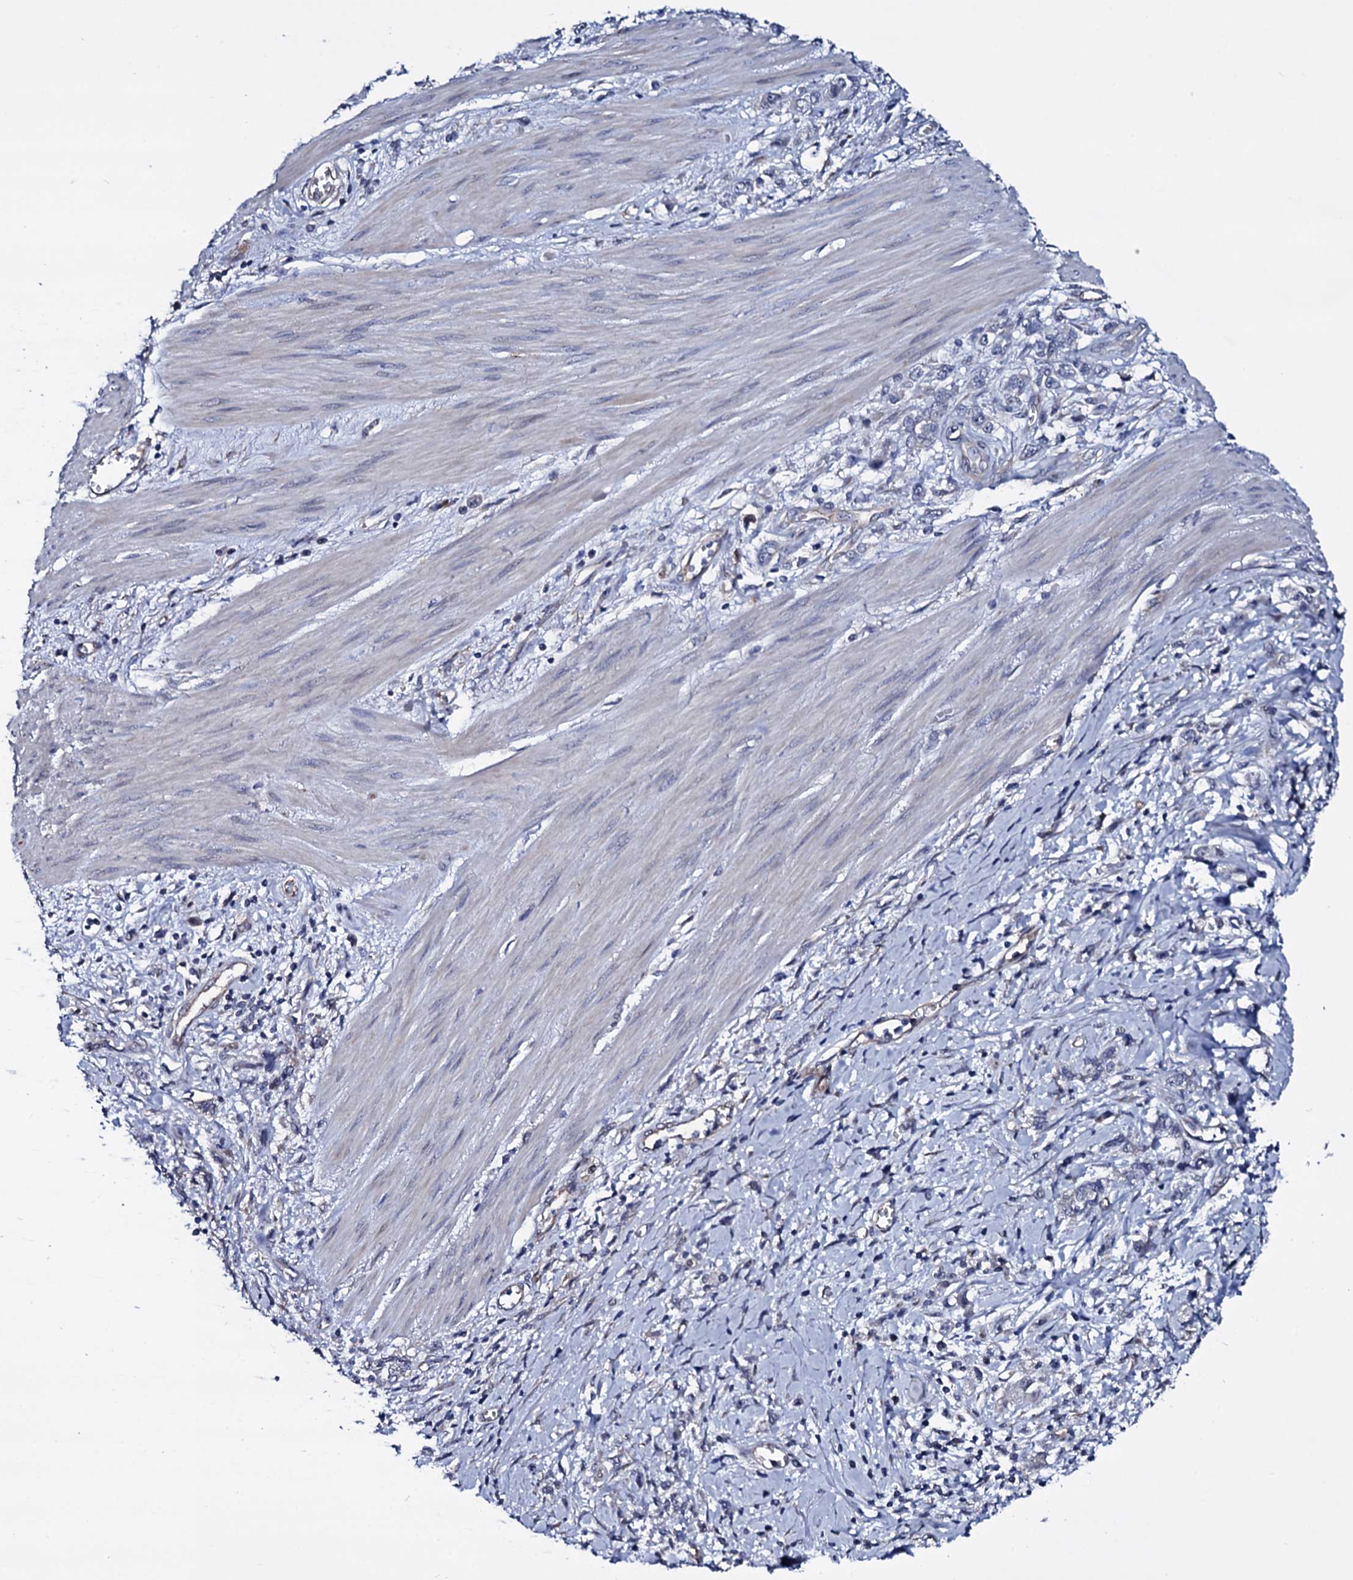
{"staining": {"intensity": "negative", "quantity": "none", "location": "none"}, "tissue": "stomach cancer", "cell_type": "Tumor cells", "image_type": "cancer", "snomed": [{"axis": "morphology", "description": "Adenocarcinoma, NOS"}, {"axis": "topography", "description": "Stomach"}], "caption": "Immunohistochemical staining of human stomach adenocarcinoma shows no significant positivity in tumor cells.", "gene": "GAREM1", "patient": {"sex": "female", "age": 76}}